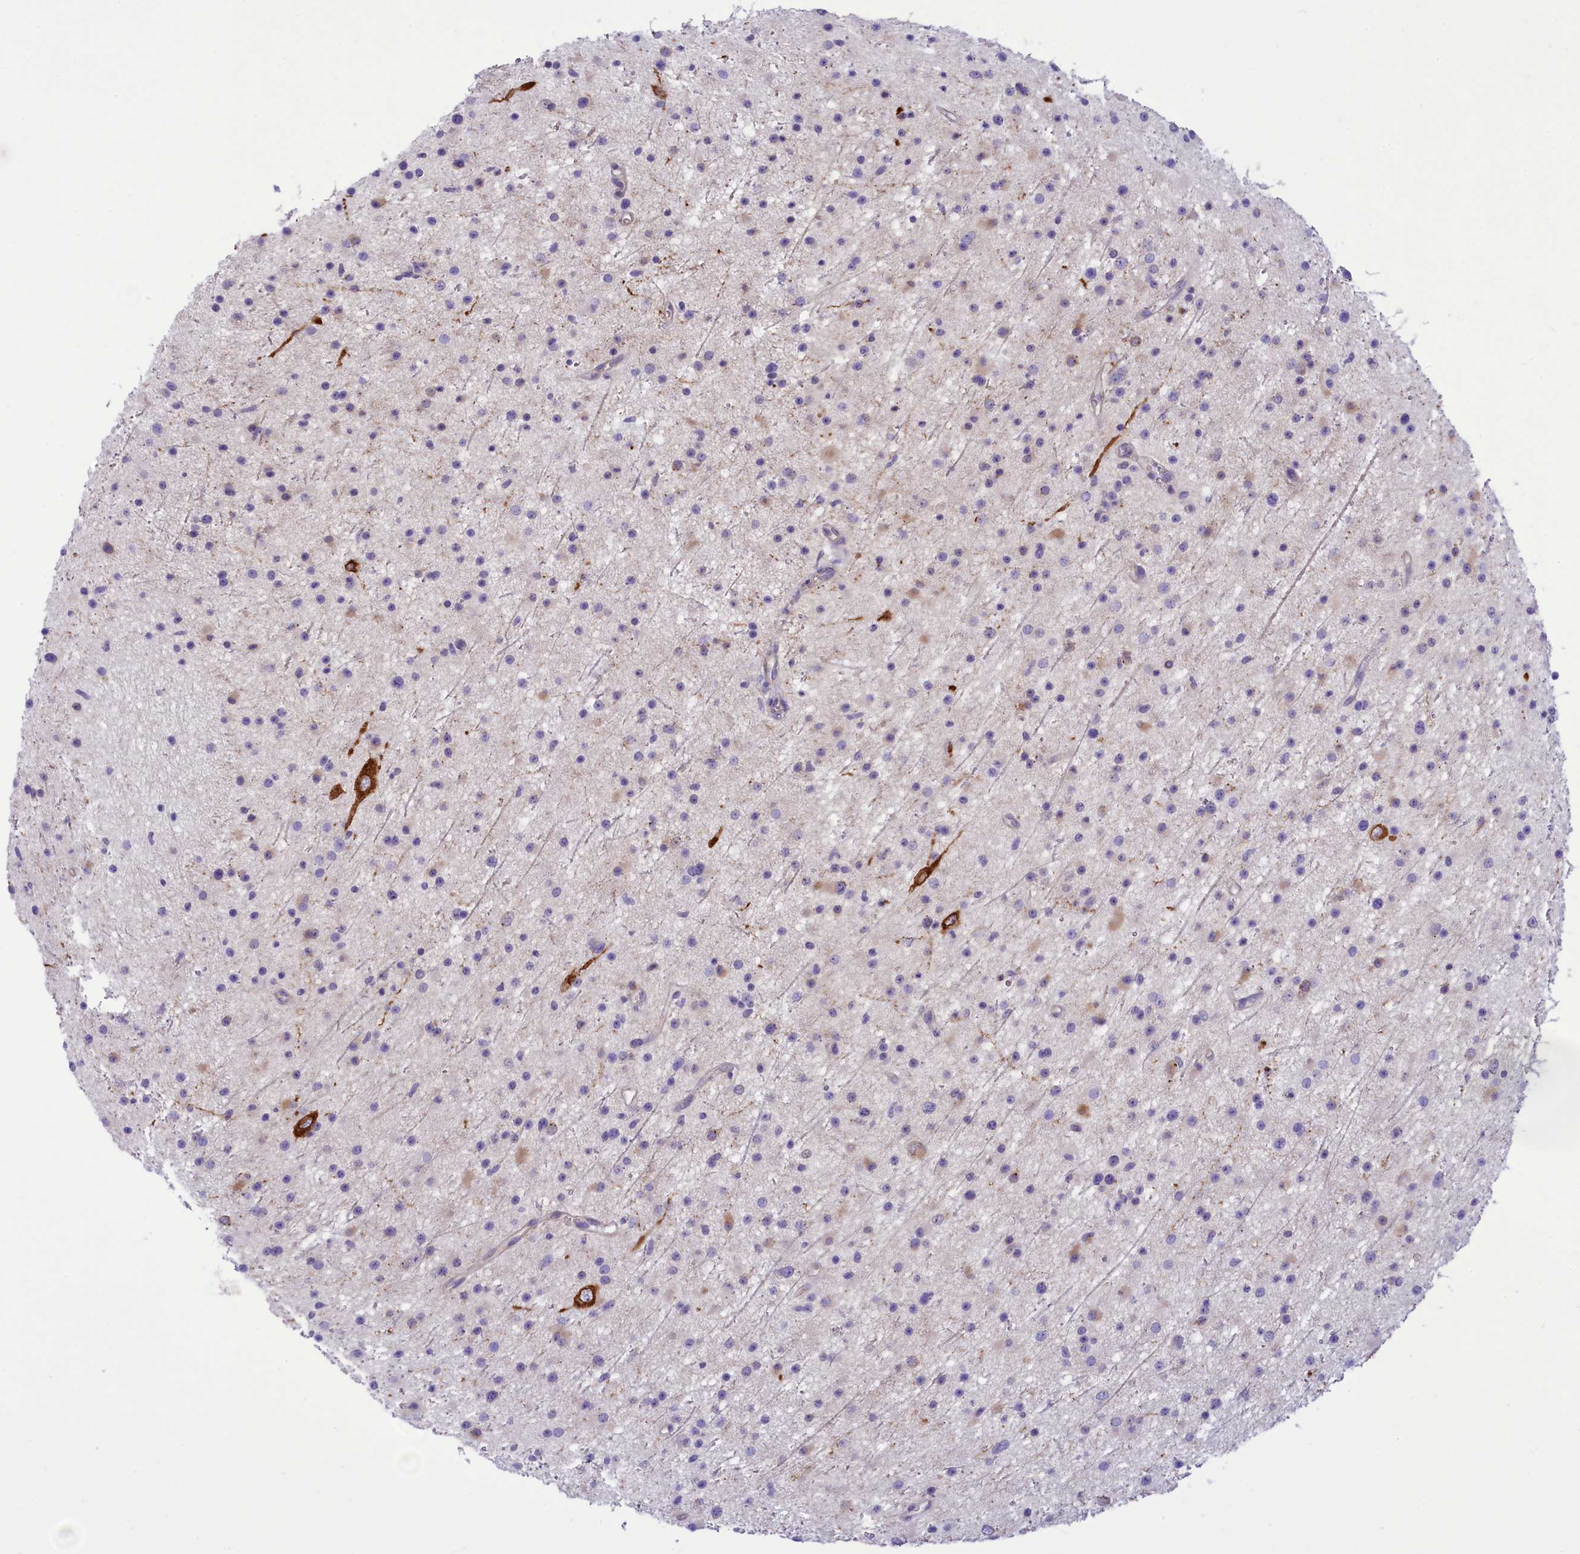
{"staining": {"intensity": "negative", "quantity": "none", "location": "none"}, "tissue": "glioma", "cell_type": "Tumor cells", "image_type": "cancer", "snomed": [{"axis": "morphology", "description": "Glioma, malignant, Low grade"}, {"axis": "topography", "description": "Cerebral cortex"}], "caption": "The photomicrograph demonstrates no significant staining in tumor cells of glioma. (Immunohistochemistry (ihc), brightfield microscopy, high magnification).", "gene": "DCAF16", "patient": {"sex": "female", "age": 39}}